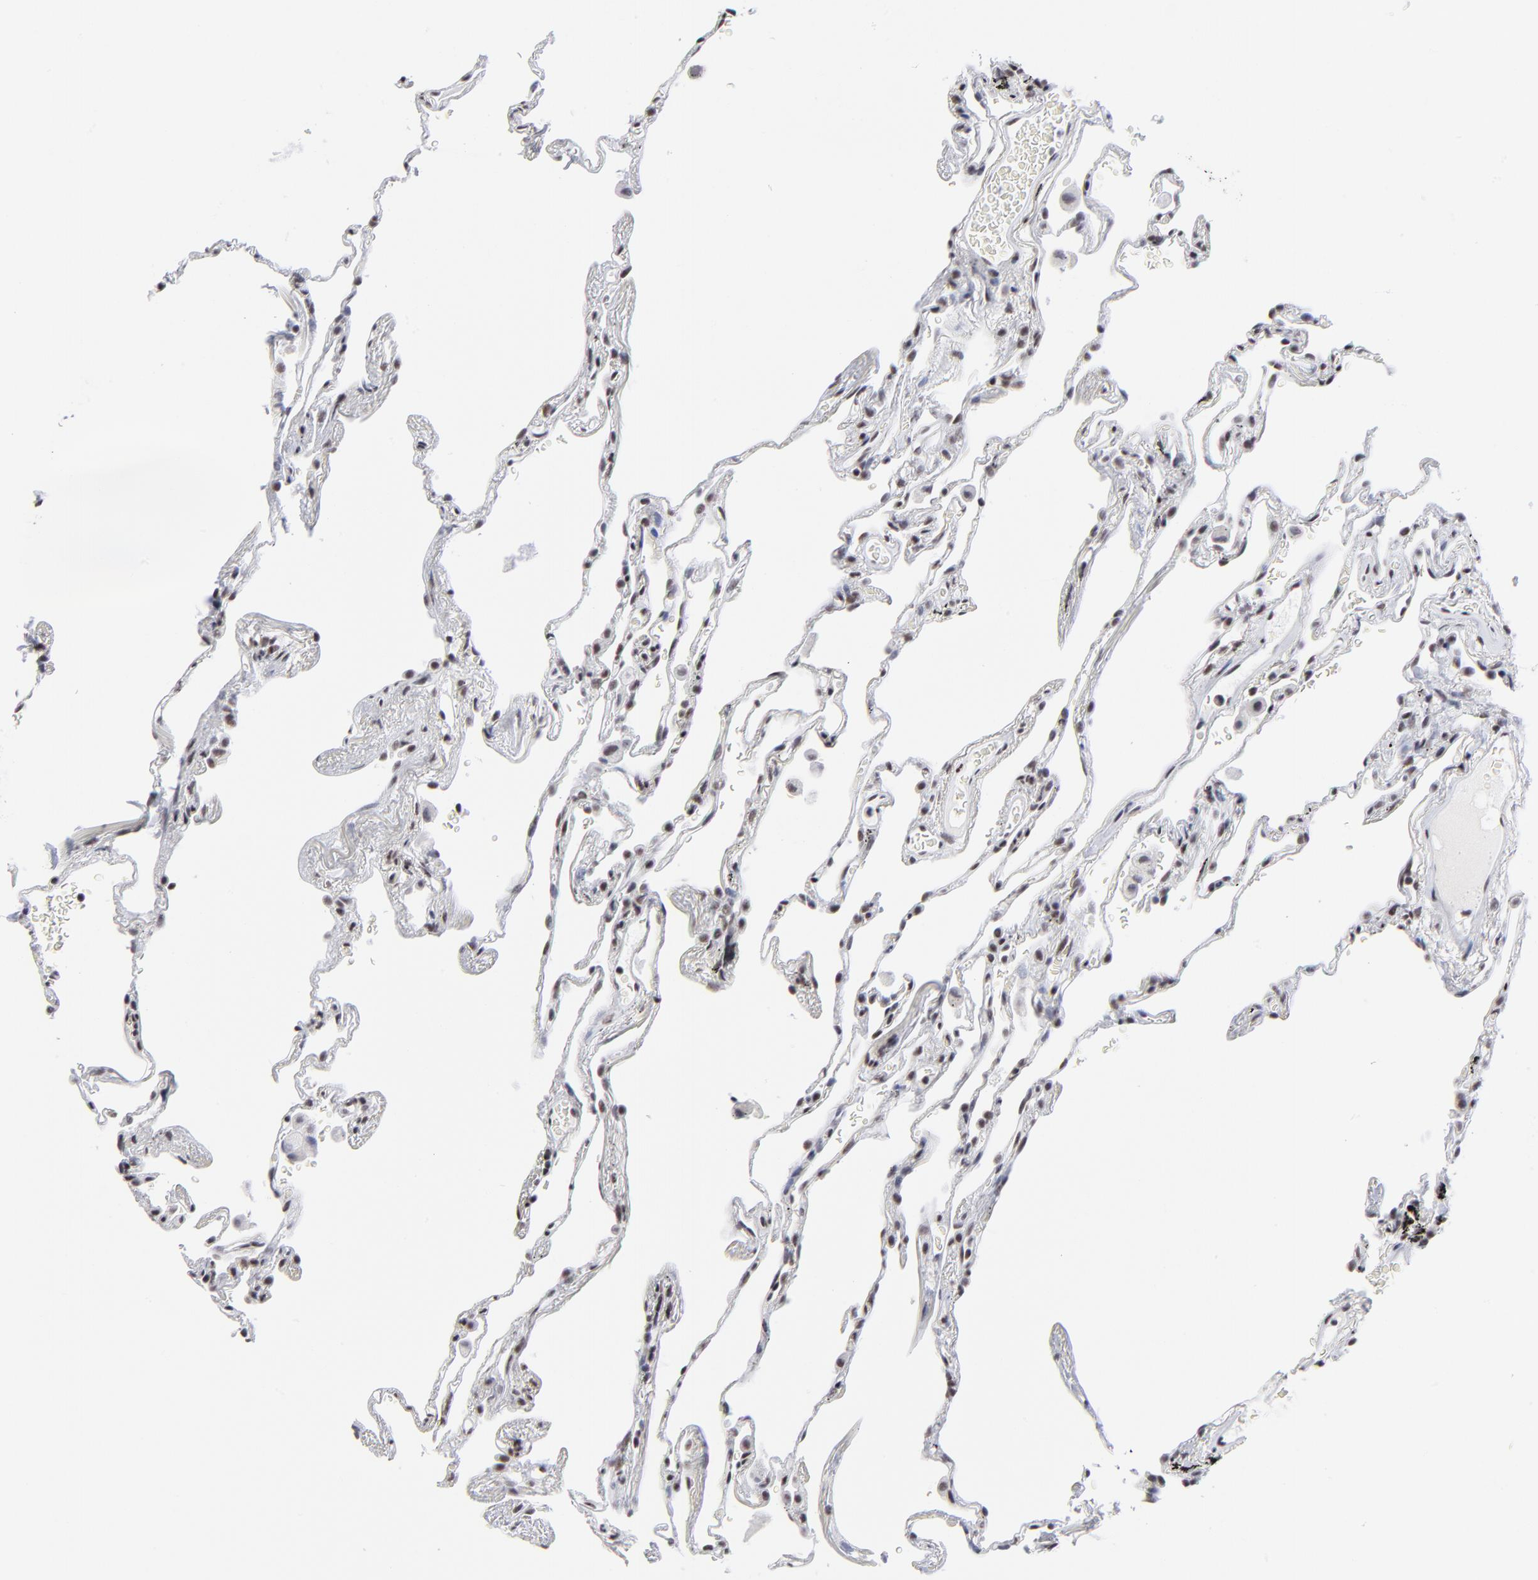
{"staining": {"intensity": "weak", "quantity": "25%-75%", "location": "nuclear"}, "tissue": "lung", "cell_type": "Alveolar cells", "image_type": "normal", "snomed": [{"axis": "morphology", "description": "Normal tissue, NOS"}, {"axis": "morphology", "description": "Inflammation, NOS"}, {"axis": "topography", "description": "Lung"}], "caption": "High-power microscopy captured an IHC image of benign lung, revealing weak nuclear expression in approximately 25%-75% of alveolar cells. (brown staining indicates protein expression, while blue staining denotes nuclei).", "gene": "SP2", "patient": {"sex": "male", "age": 69}}